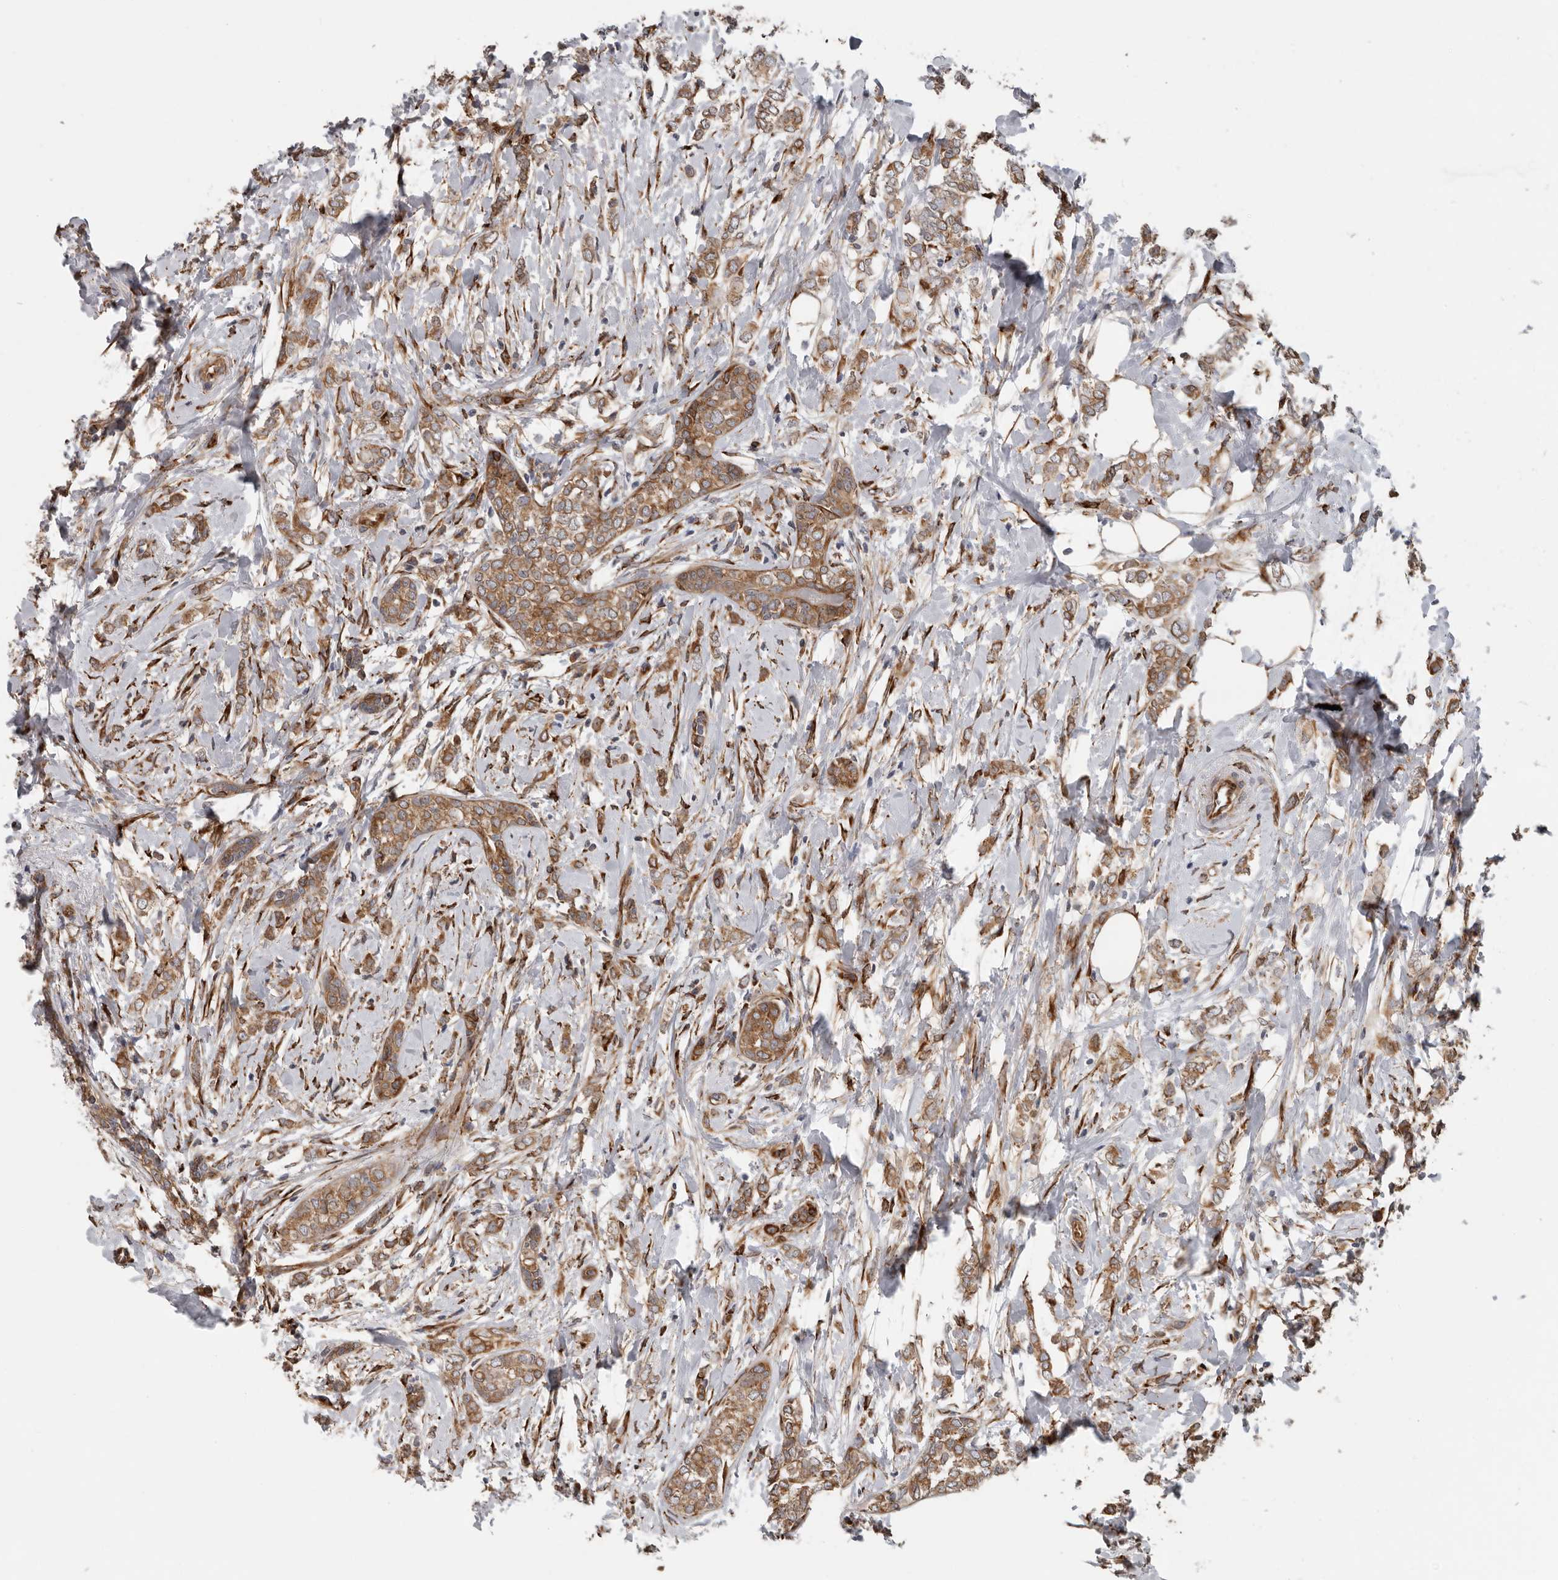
{"staining": {"intensity": "moderate", "quantity": ">75%", "location": "cytoplasmic/membranous"}, "tissue": "breast cancer", "cell_type": "Tumor cells", "image_type": "cancer", "snomed": [{"axis": "morphology", "description": "Normal tissue, NOS"}, {"axis": "morphology", "description": "Lobular carcinoma"}, {"axis": "topography", "description": "Breast"}], "caption": "Tumor cells reveal moderate cytoplasmic/membranous positivity in approximately >75% of cells in breast cancer.", "gene": "CEP350", "patient": {"sex": "female", "age": 47}}